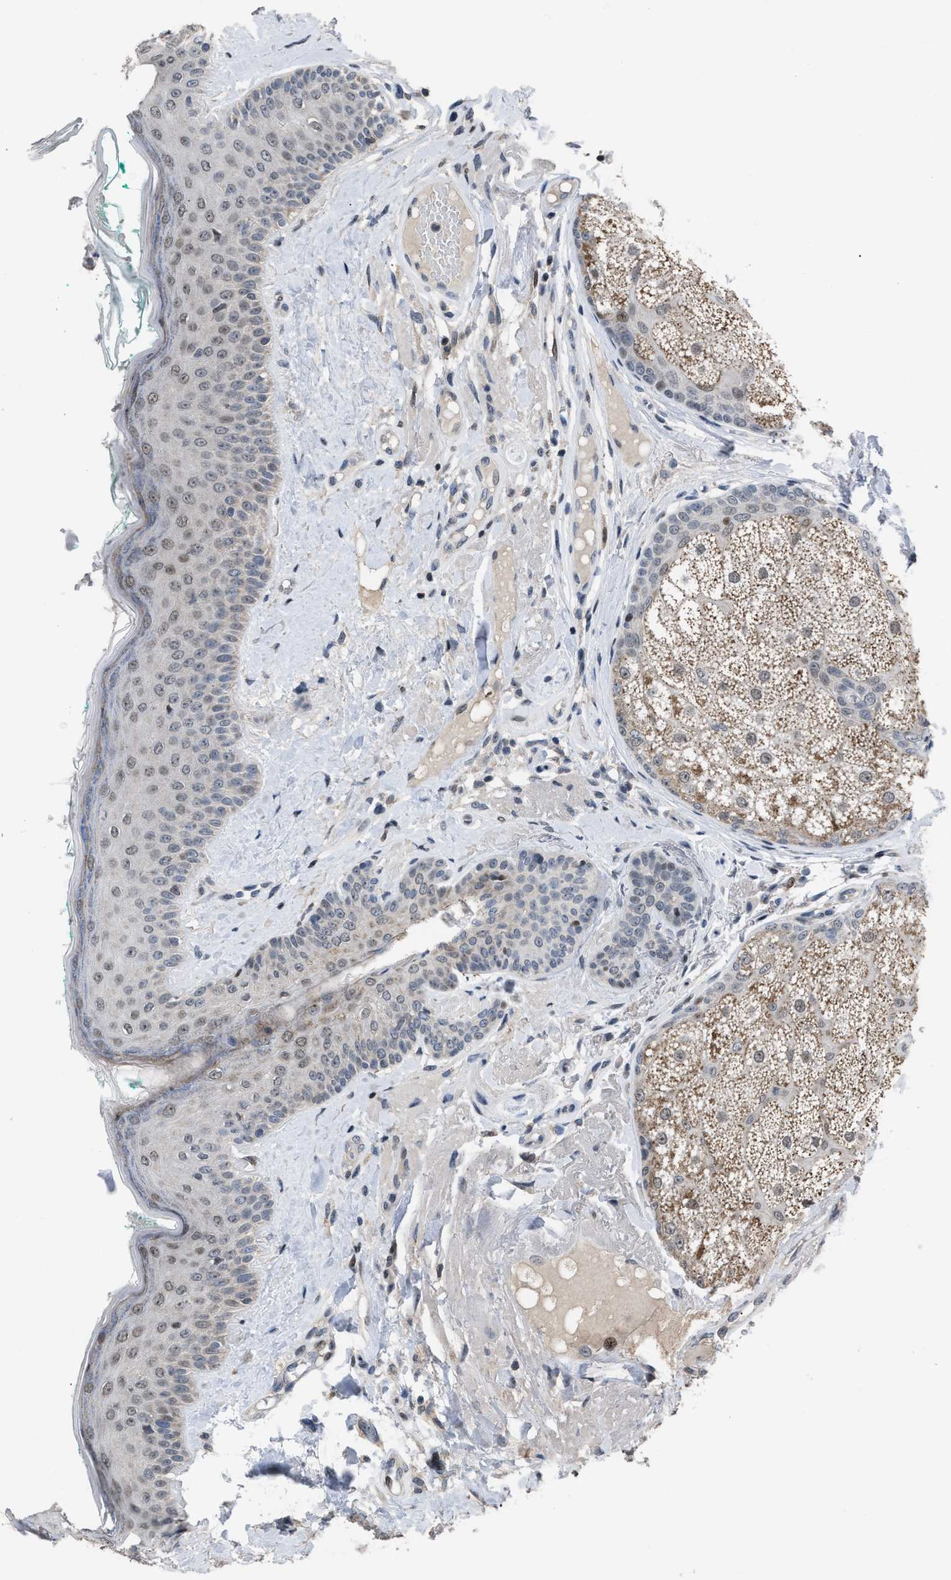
{"staining": {"intensity": "strong", "quantity": "25%-75%", "location": "cytoplasmic/membranous,nuclear"}, "tissue": "oral mucosa", "cell_type": "Squamous epithelial cells", "image_type": "normal", "snomed": [{"axis": "morphology", "description": "Normal tissue, NOS"}, {"axis": "topography", "description": "Skin"}, {"axis": "topography", "description": "Oral tissue"}], "caption": "DAB immunohistochemical staining of benign human oral mucosa shows strong cytoplasmic/membranous,nuclear protein expression in about 25%-75% of squamous epithelial cells. (DAB IHC with brightfield microscopy, high magnification).", "gene": "SETDB1", "patient": {"sex": "male", "age": 84}}